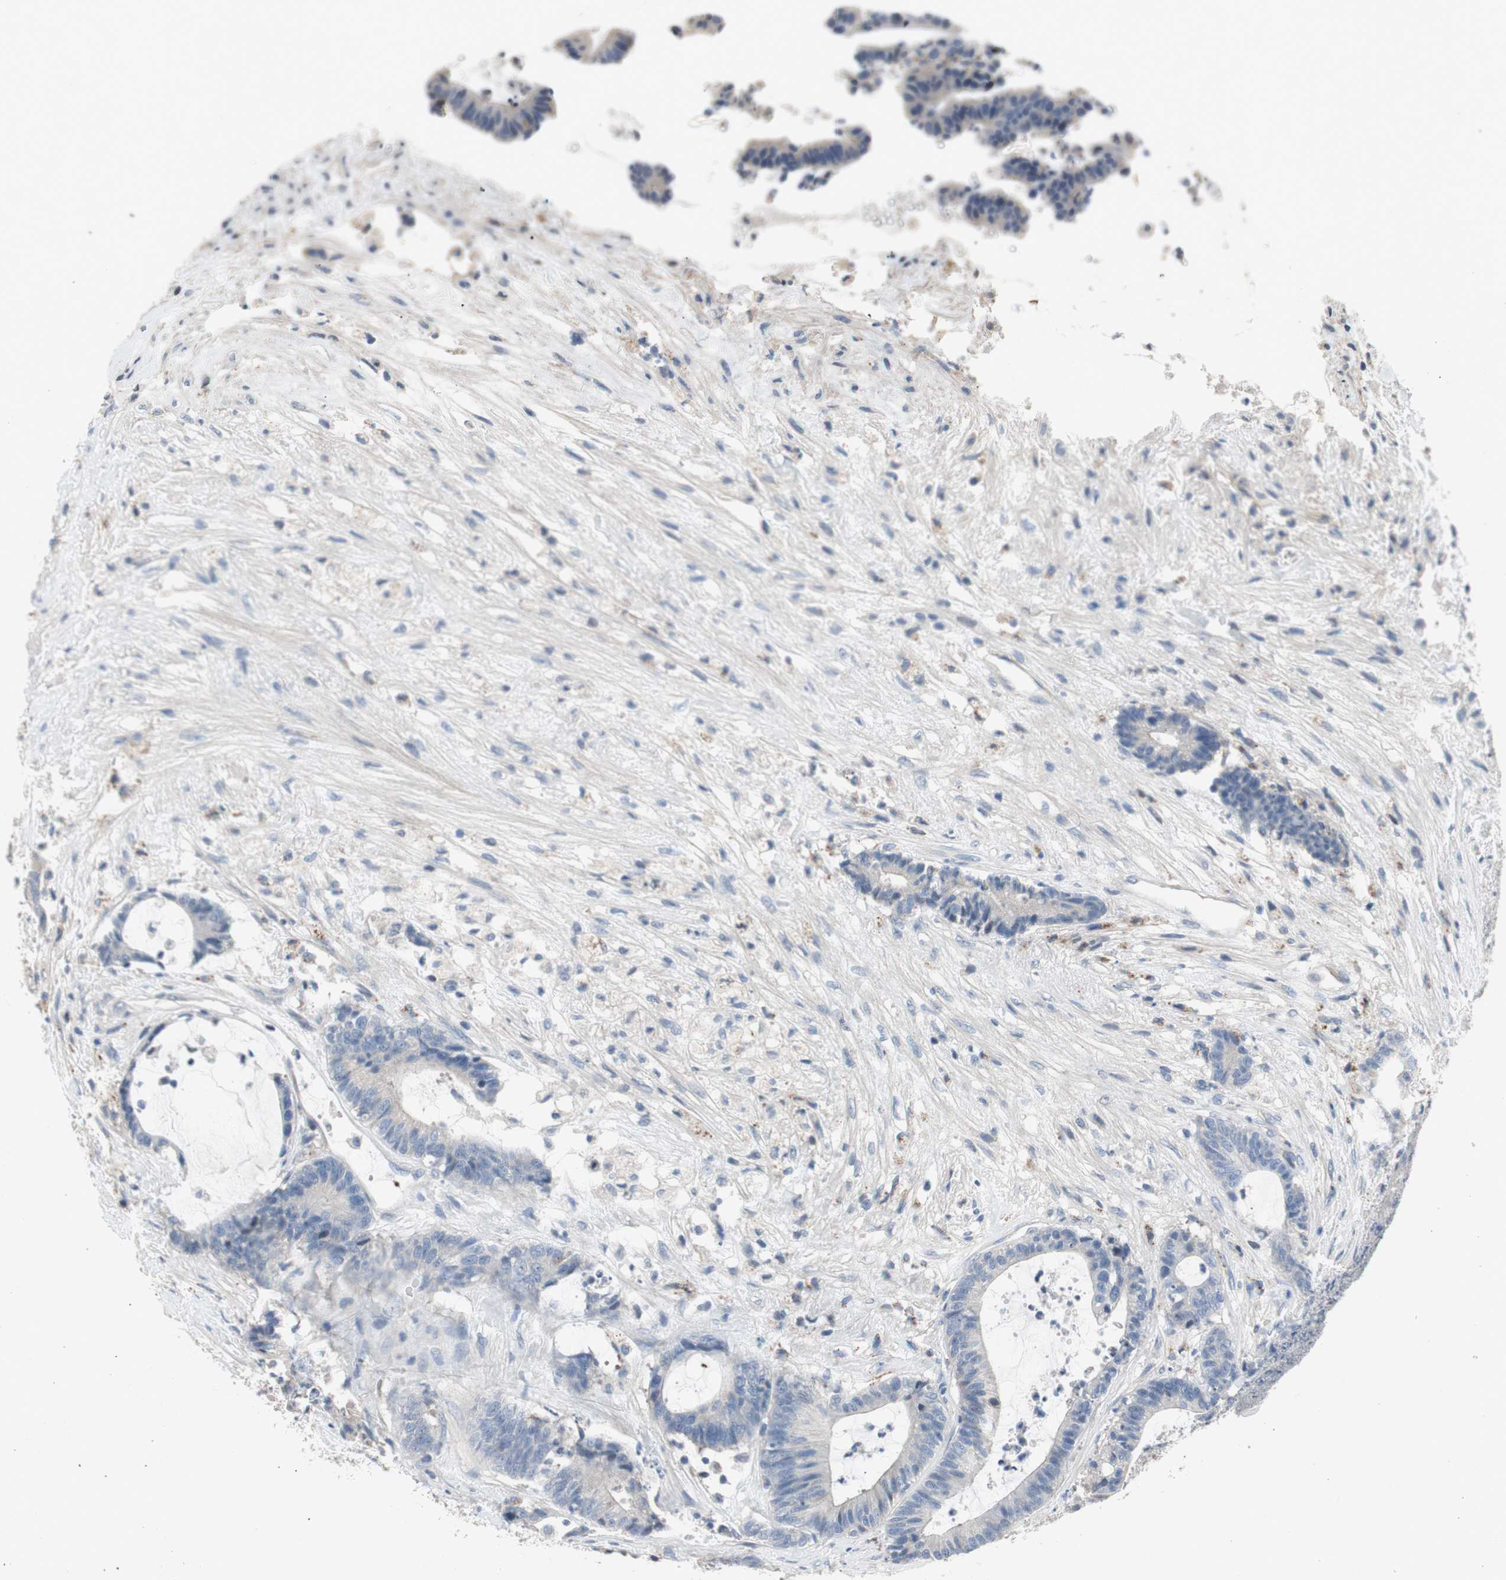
{"staining": {"intensity": "negative", "quantity": "none", "location": "none"}, "tissue": "colorectal cancer", "cell_type": "Tumor cells", "image_type": "cancer", "snomed": [{"axis": "morphology", "description": "Adenocarcinoma, NOS"}, {"axis": "topography", "description": "Colon"}], "caption": "Immunohistochemistry of colorectal adenocarcinoma shows no staining in tumor cells.", "gene": "ALPL", "patient": {"sex": "female", "age": 84}}